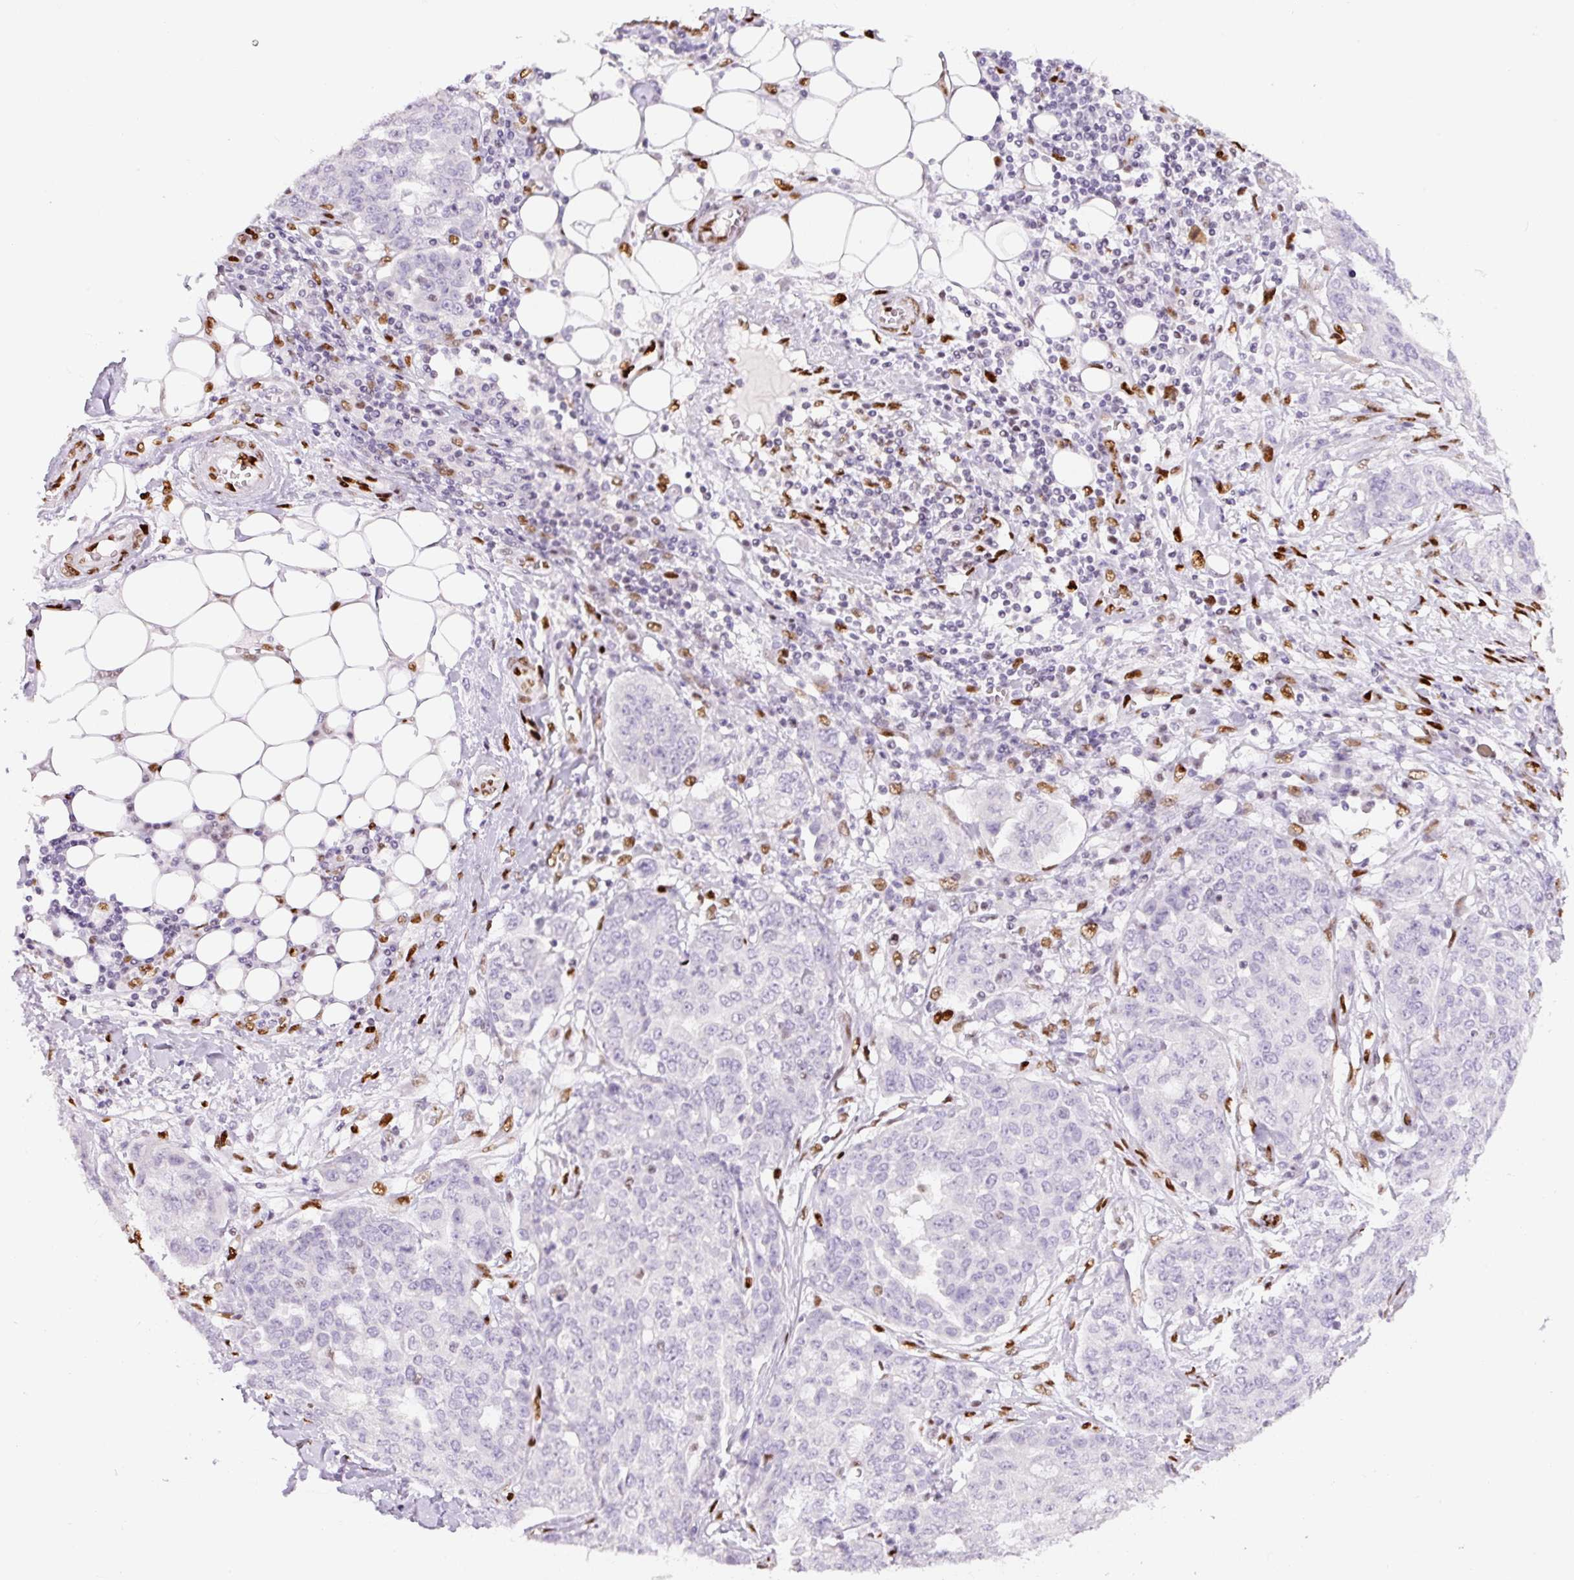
{"staining": {"intensity": "negative", "quantity": "none", "location": "none"}, "tissue": "ovarian cancer", "cell_type": "Tumor cells", "image_type": "cancer", "snomed": [{"axis": "morphology", "description": "Cystadenocarcinoma, serous, NOS"}, {"axis": "topography", "description": "Soft tissue"}, {"axis": "topography", "description": "Ovary"}], "caption": "An immunohistochemistry (IHC) photomicrograph of serous cystadenocarcinoma (ovarian) is shown. There is no staining in tumor cells of serous cystadenocarcinoma (ovarian). (DAB IHC visualized using brightfield microscopy, high magnification).", "gene": "ZEB1", "patient": {"sex": "female", "age": 57}}